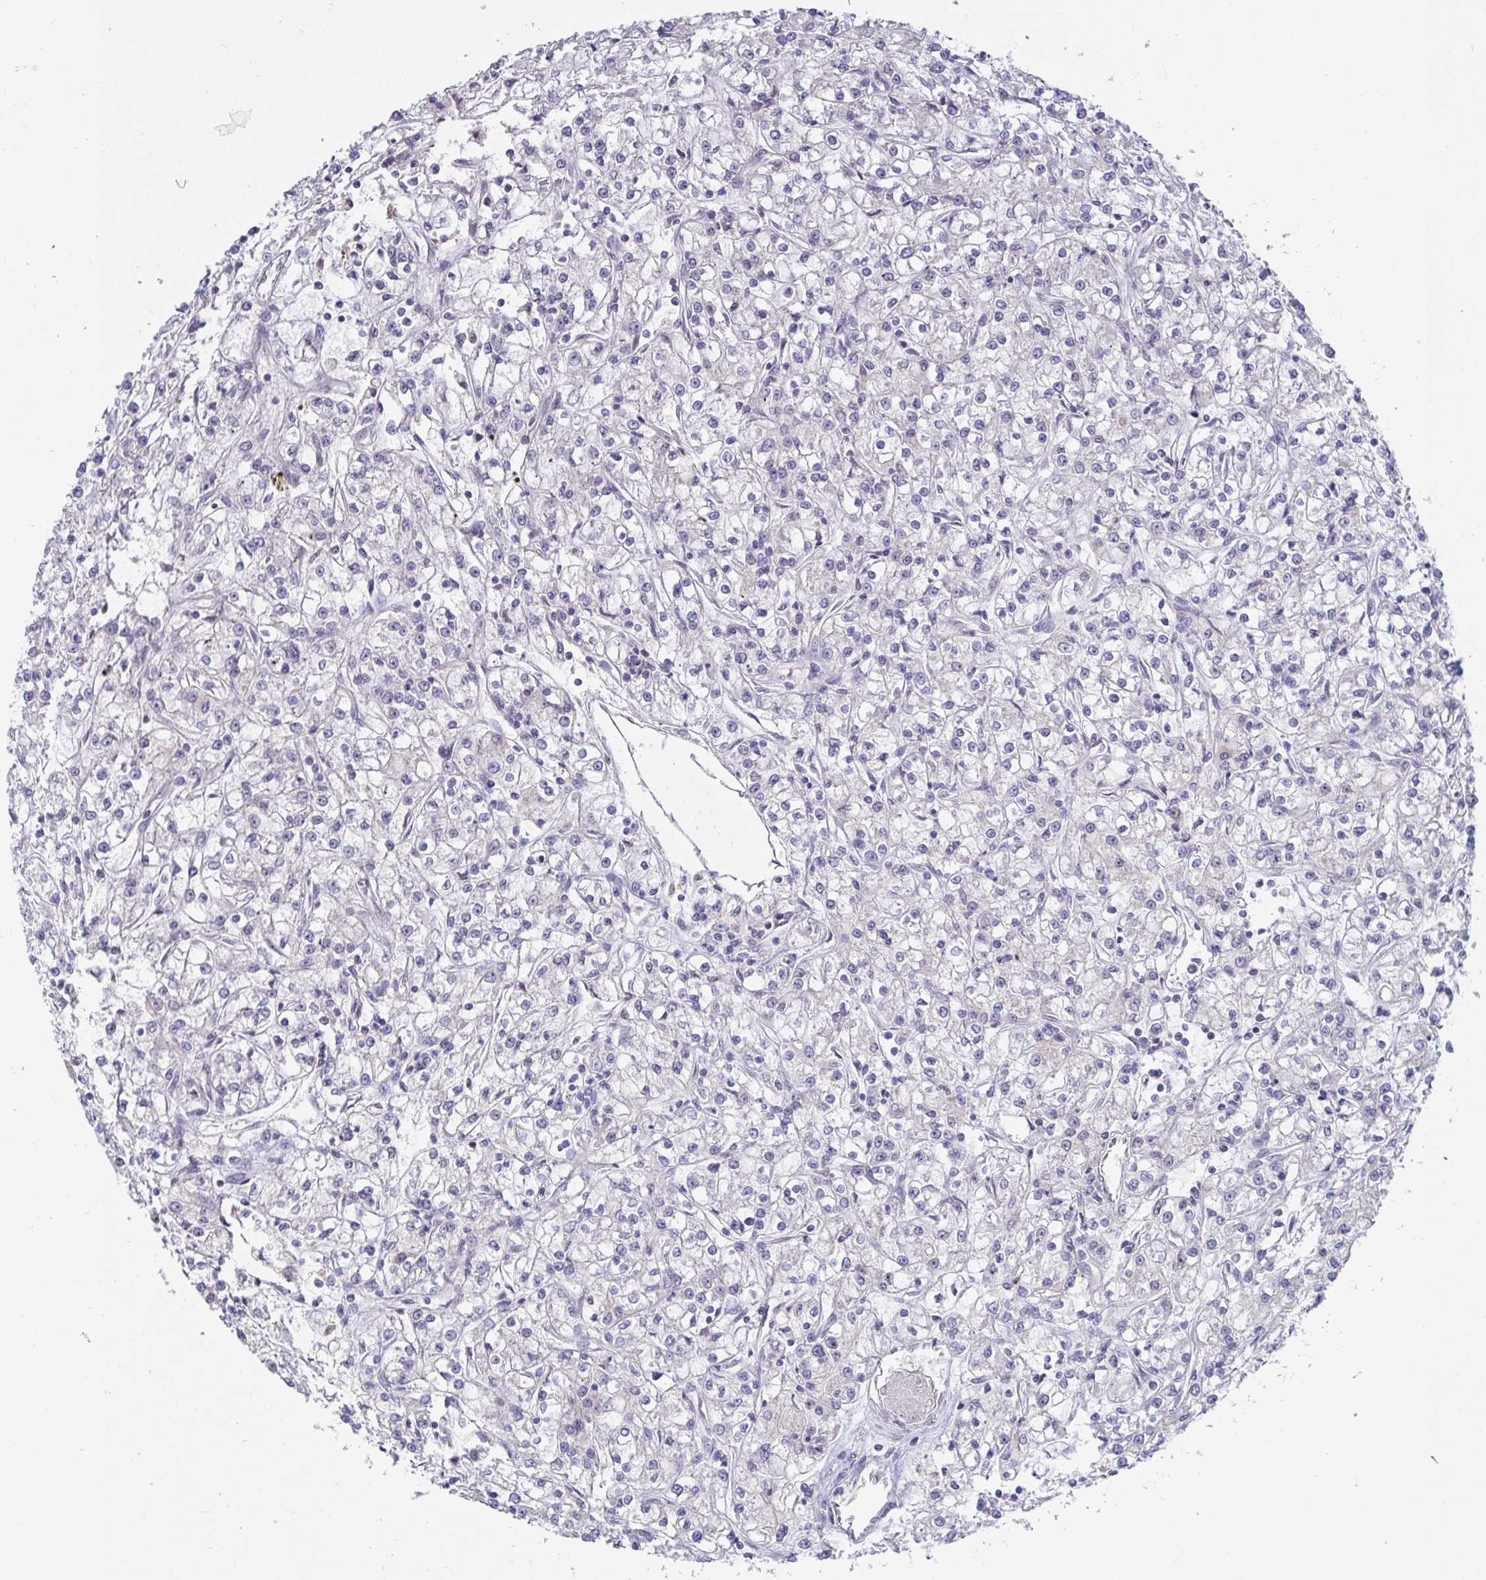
{"staining": {"intensity": "negative", "quantity": "none", "location": "none"}, "tissue": "renal cancer", "cell_type": "Tumor cells", "image_type": "cancer", "snomed": [{"axis": "morphology", "description": "Adenocarcinoma, NOS"}, {"axis": "topography", "description": "Kidney"}], "caption": "DAB (3,3'-diaminobenzidine) immunohistochemical staining of renal cancer (adenocarcinoma) demonstrates no significant staining in tumor cells.", "gene": "MYC", "patient": {"sex": "female", "age": 59}}